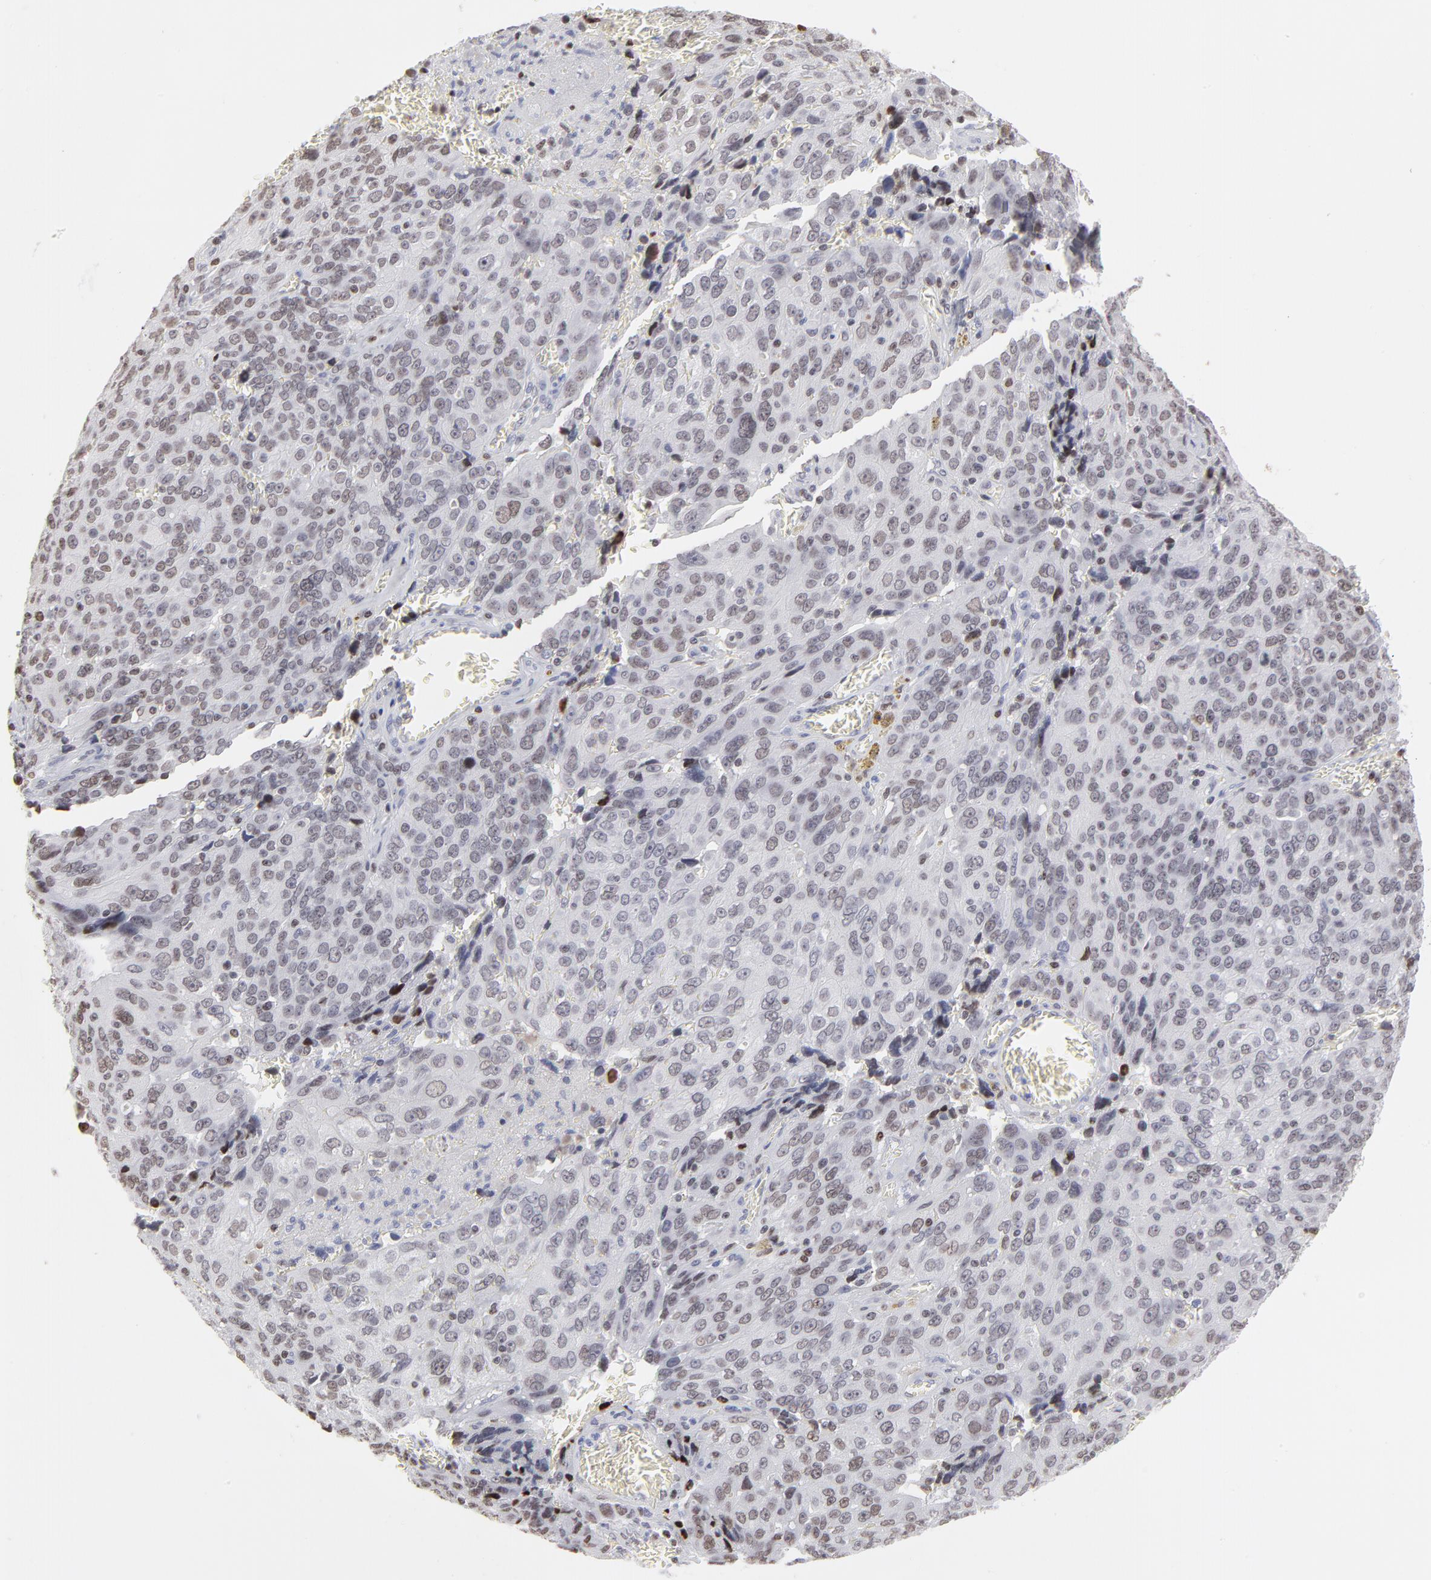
{"staining": {"intensity": "weak", "quantity": "<25%", "location": "nuclear"}, "tissue": "ovarian cancer", "cell_type": "Tumor cells", "image_type": "cancer", "snomed": [{"axis": "morphology", "description": "Carcinoma, endometroid"}, {"axis": "topography", "description": "Ovary"}], "caption": "The immunohistochemistry photomicrograph has no significant positivity in tumor cells of ovarian cancer (endometroid carcinoma) tissue.", "gene": "PARP1", "patient": {"sex": "female", "age": 75}}